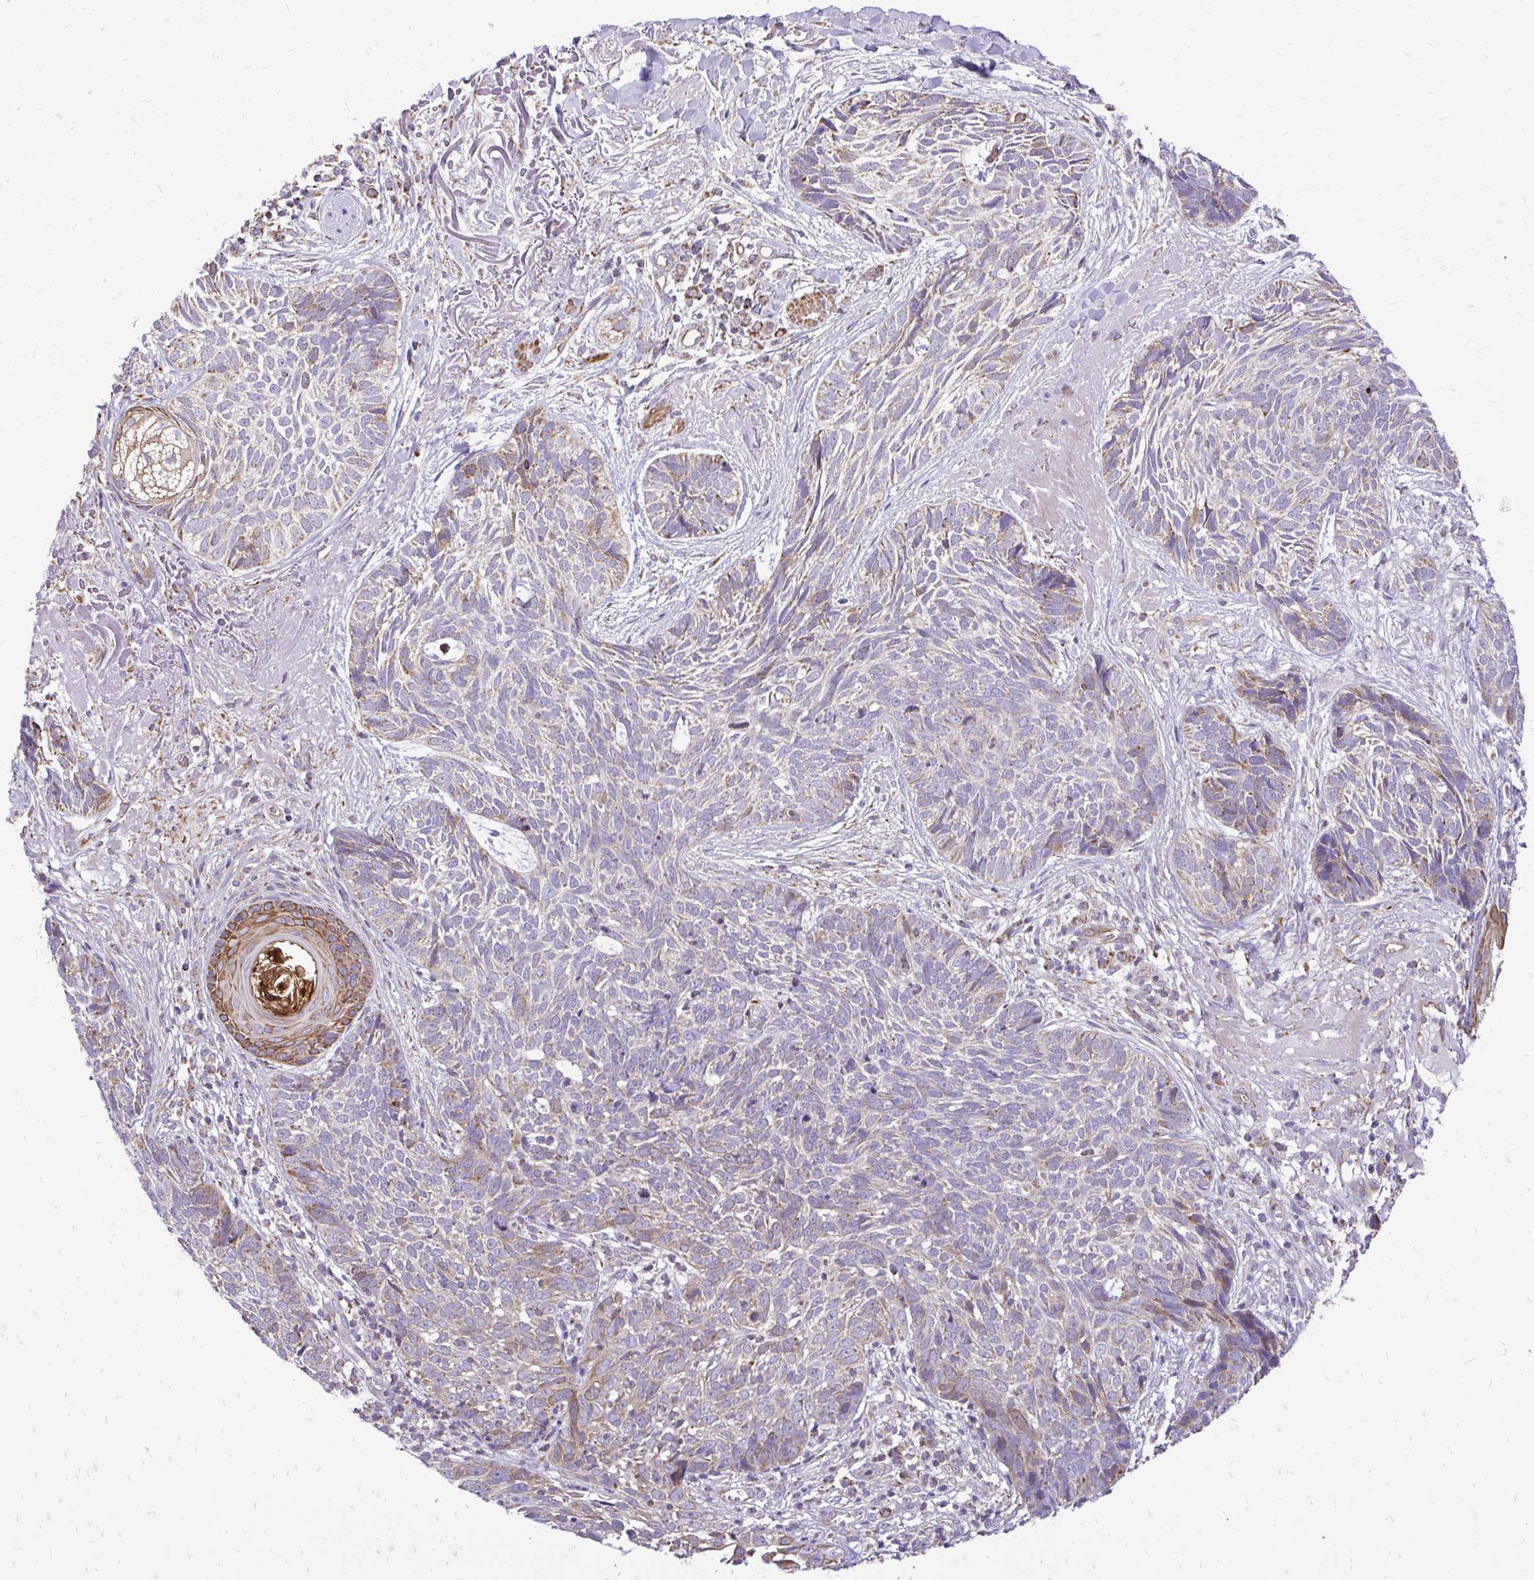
{"staining": {"intensity": "weak", "quantity": "25%-75%", "location": "cytoplasmic/membranous"}, "tissue": "skin cancer", "cell_type": "Tumor cells", "image_type": "cancer", "snomed": [{"axis": "morphology", "description": "Basal cell carcinoma"}, {"axis": "topography", "description": "Skin"}, {"axis": "topography", "description": "Skin of face"}], "caption": "Immunohistochemistry (DAB (3,3'-diaminobenzidine)) staining of skin cancer shows weak cytoplasmic/membranous protein staining in approximately 25%-75% of tumor cells.", "gene": "UBE2C", "patient": {"sex": "female", "age": 95}}